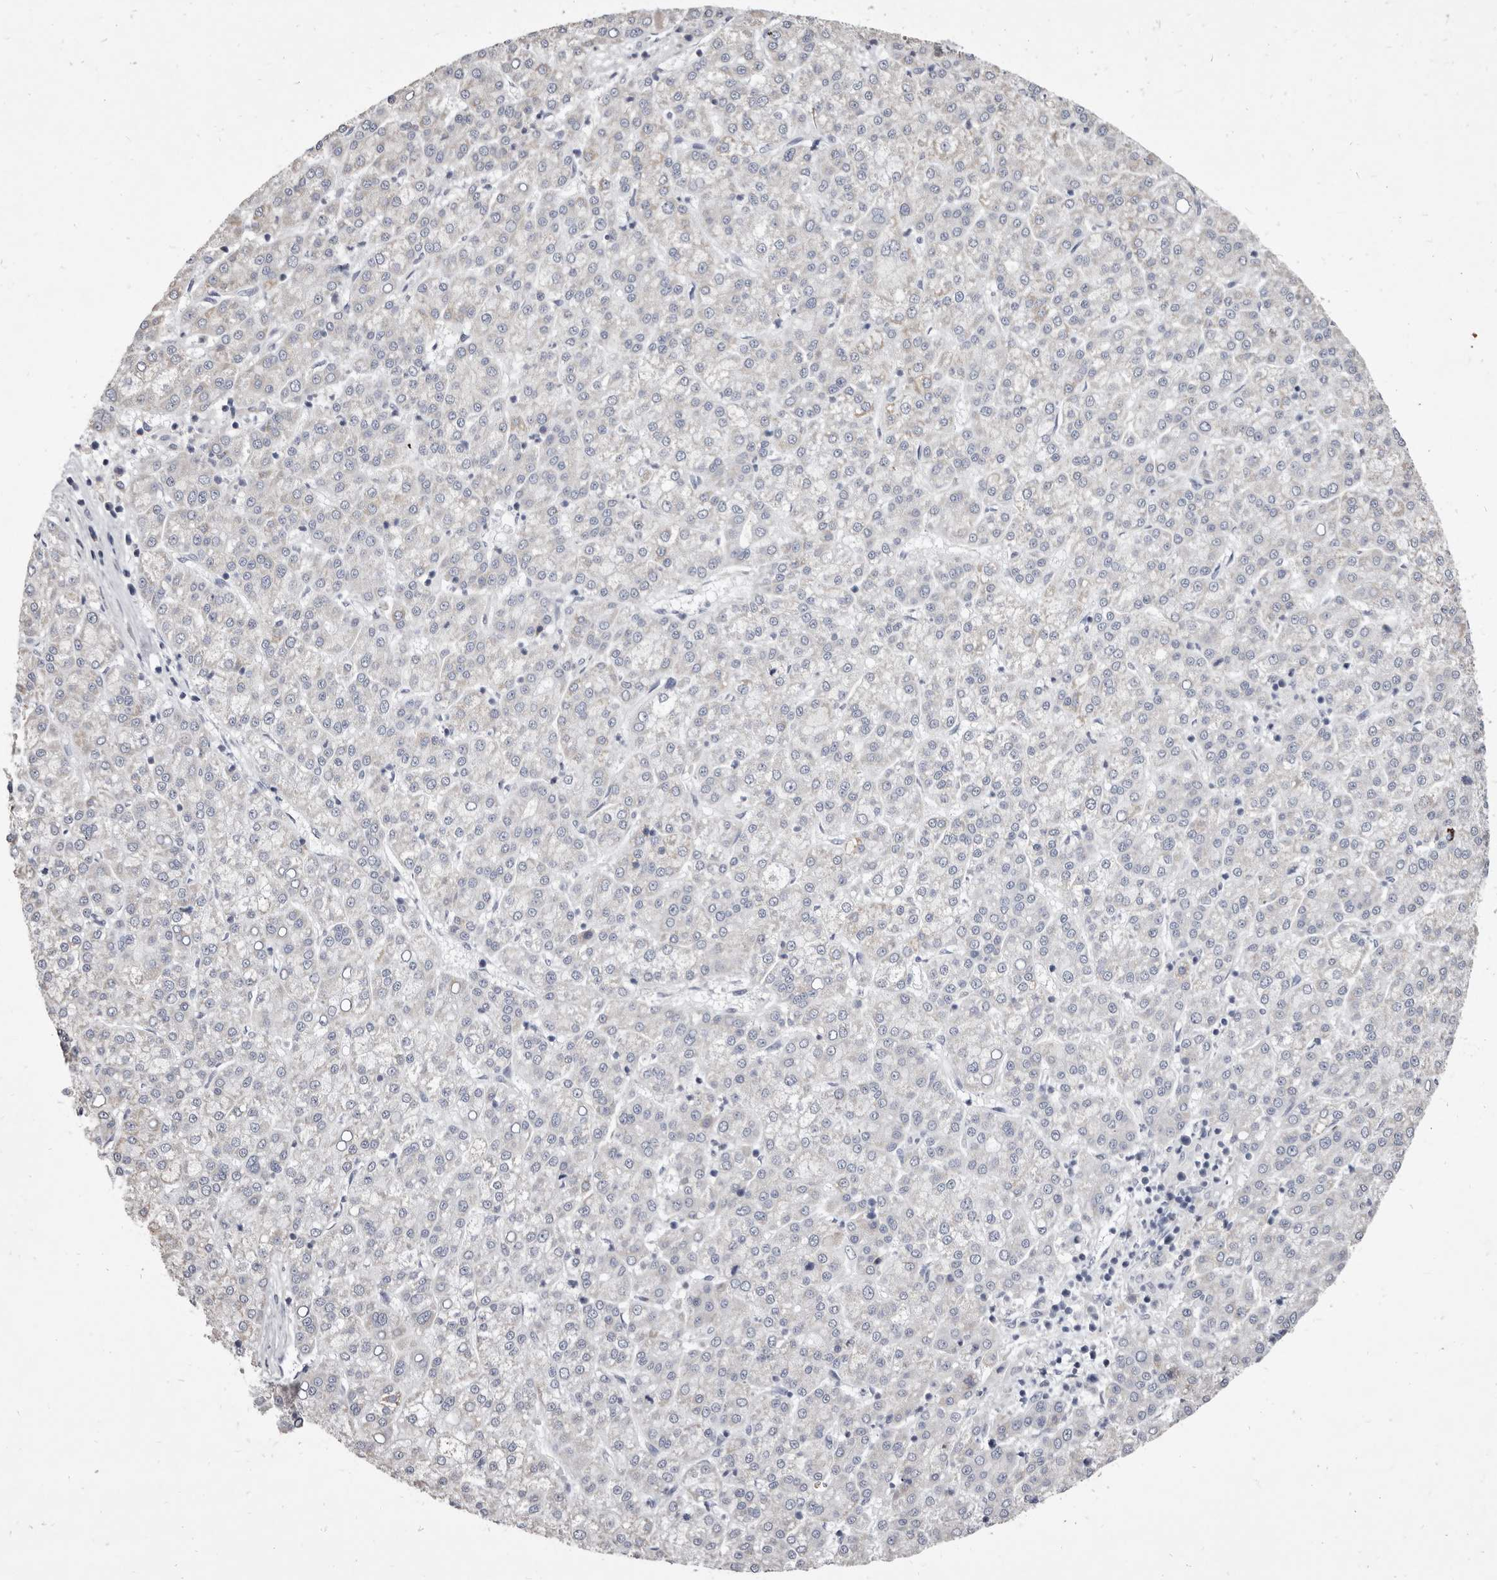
{"staining": {"intensity": "negative", "quantity": "none", "location": "none"}, "tissue": "liver cancer", "cell_type": "Tumor cells", "image_type": "cancer", "snomed": [{"axis": "morphology", "description": "Carcinoma, Hepatocellular, NOS"}, {"axis": "topography", "description": "Liver"}], "caption": "This micrograph is of hepatocellular carcinoma (liver) stained with immunohistochemistry (IHC) to label a protein in brown with the nuclei are counter-stained blue. There is no staining in tumor cells.", "gene": "CYP2E1", "patient": {"sex": "female", "age": 58}}